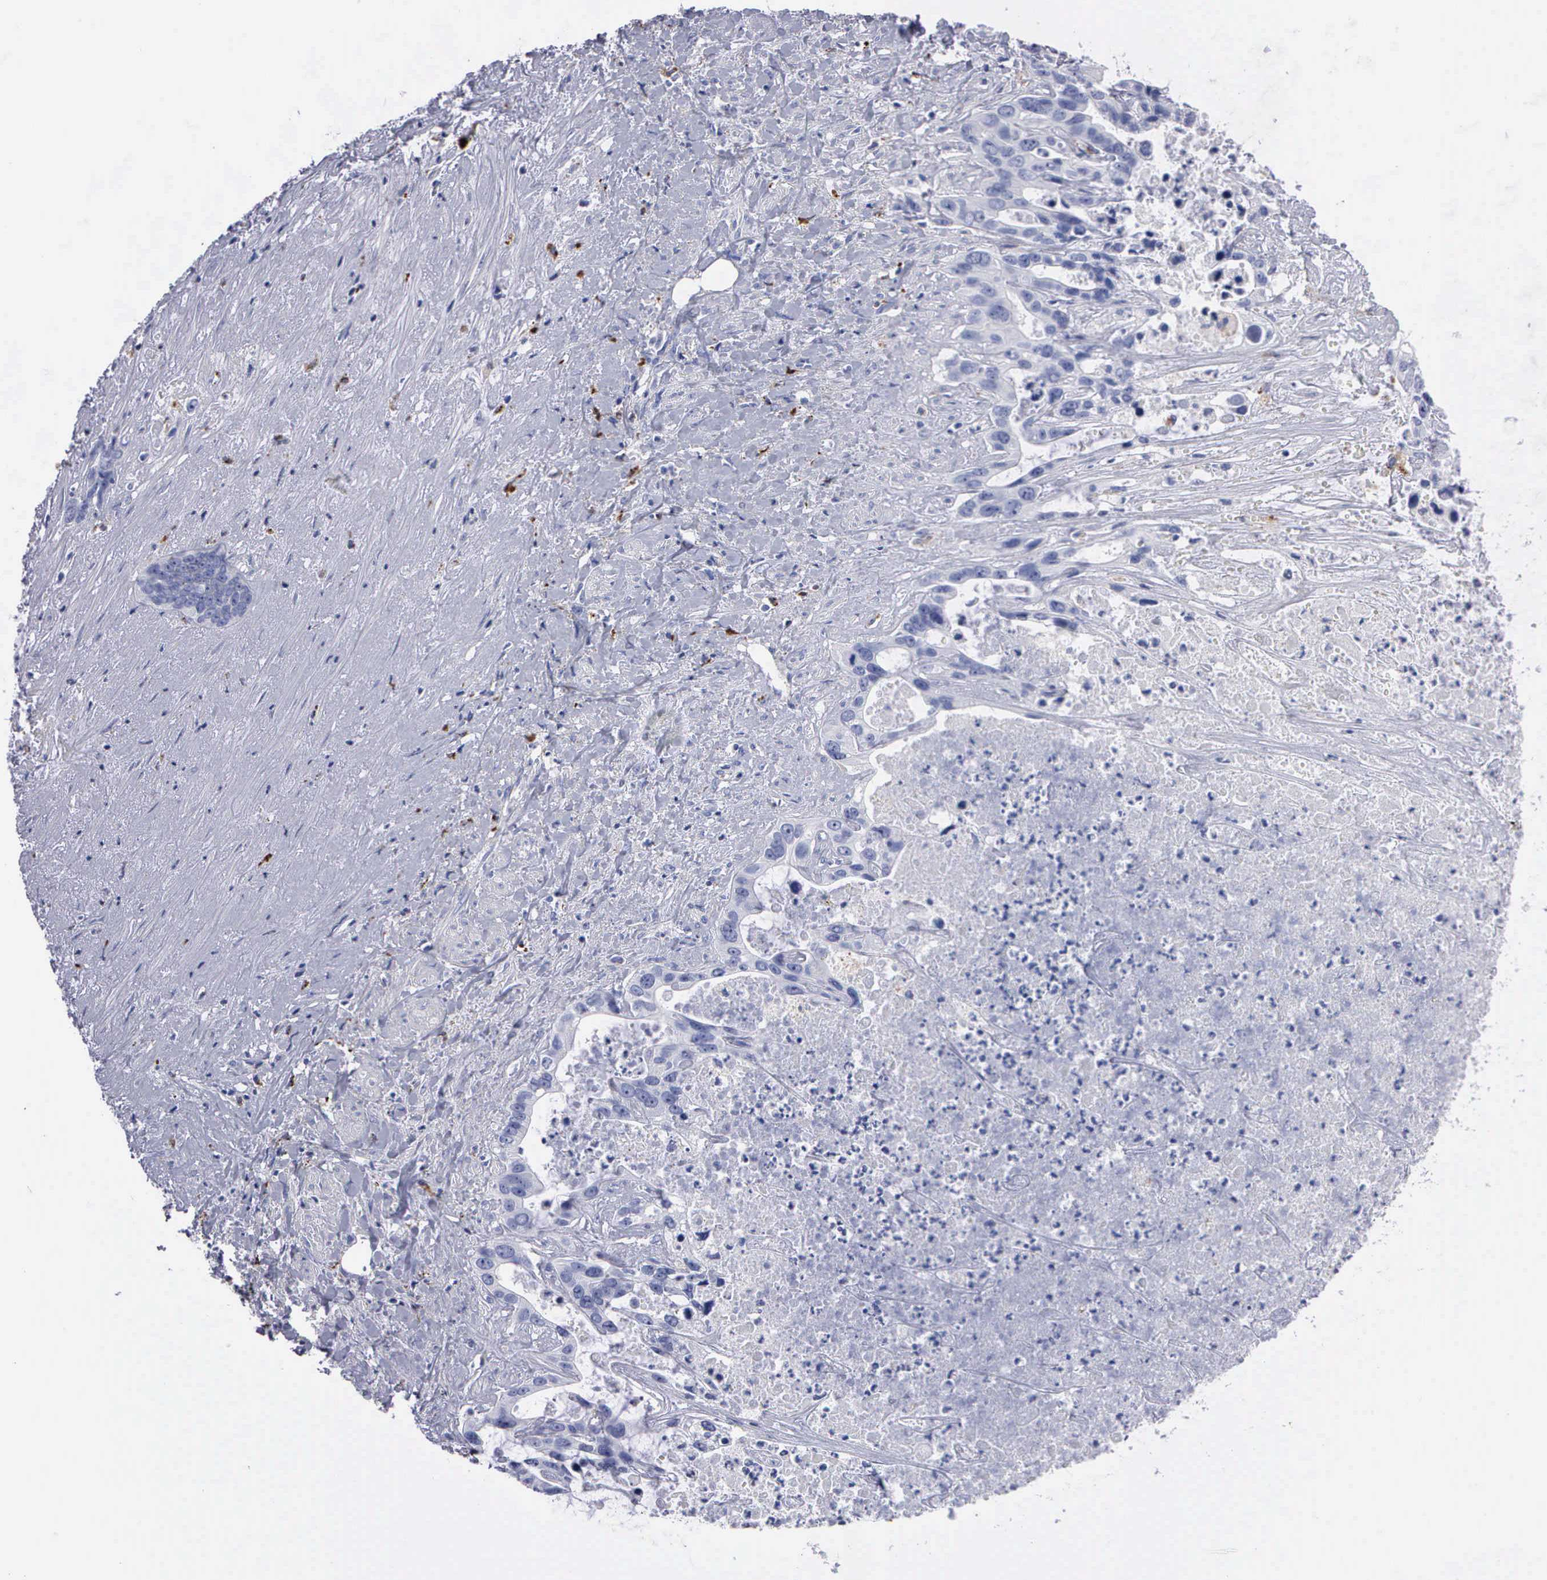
{"staining": {"intensity": "negative", "quantity": "none", "location": "none"}, "tissue": "liver cancer", "cell_type": "Tumor cells", "image_type": "cancer", "snomed": [{"axis": "morphology", "description": "Cholangiocarcinoma"}, {"axis": "topography", "description": "Liver"}], "caption": "An IHC histopathology image of liver cholangiocarcinoma is shown. There is no staining in tumor cells of liver cholangiocarcinoma. (DAB (3,3'-diaminobenzidine) immunohistochemistry (IHC) with hematoxylin counter stain).", "gene": "CTSL", "patient": {"sex": "female", "age": 65}}